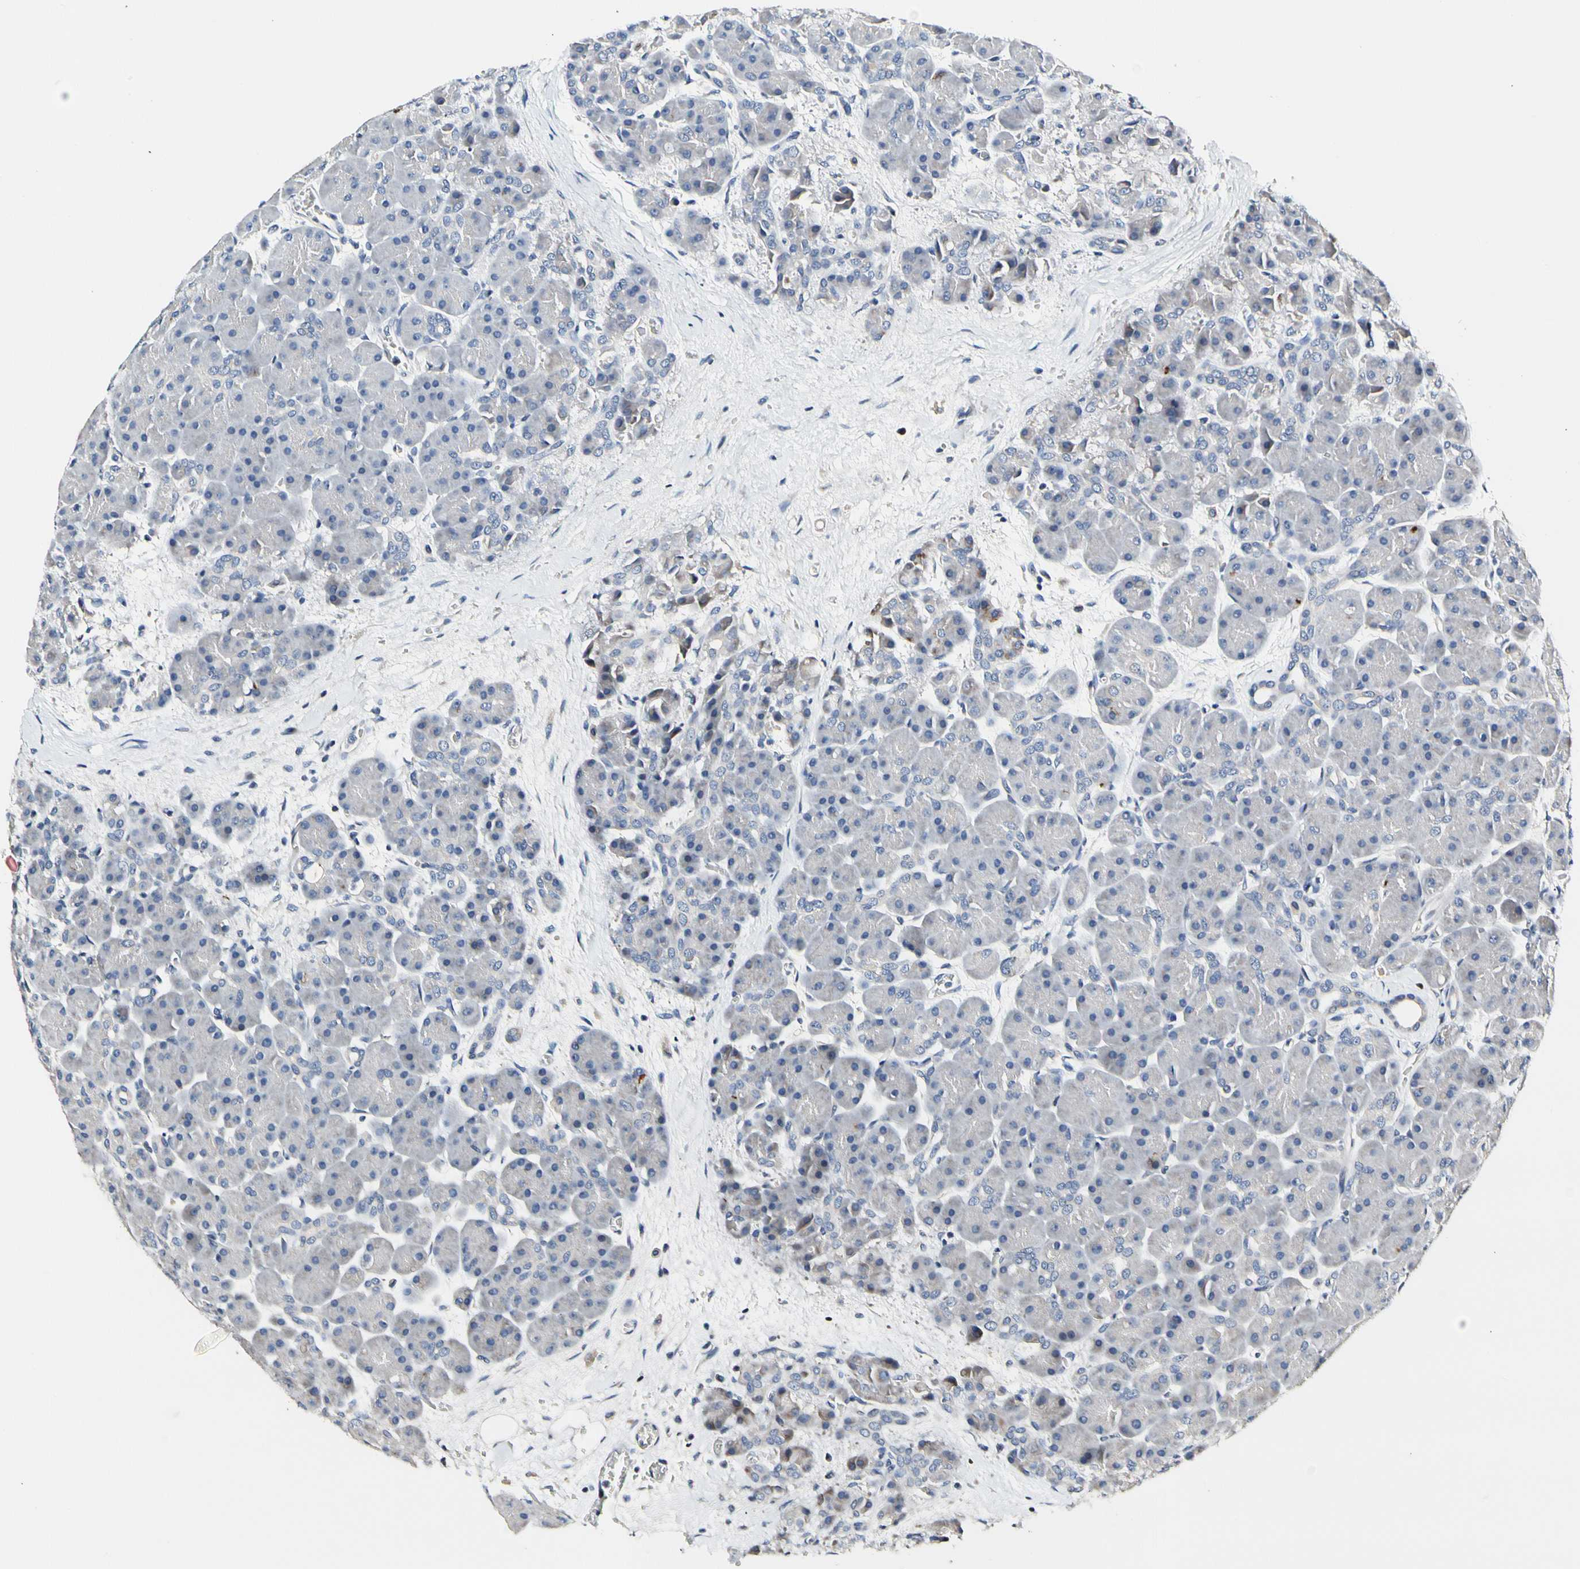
{"staining": {"intensity": "negative", "quantity": "none", "location": "none"}, "tissue": "pancreas", "cell_type": "Exocrine glandular cells", "image_type": "normal", "snomed": [{"axis": "morphology", "description": "Normal tissue, NOS"}, {"axis": "topography", "description": "Pancreas"}], "caption": "The photomicrograph exhibits no significant positivity in exocrine glandular cells of pancreas. (DAB (3,3'-diaminobenzidine) immunohistochemistry with hematoxylin counter stain).", "gene": "SOX30", "patient": {"sex": "male", "age": 66}}